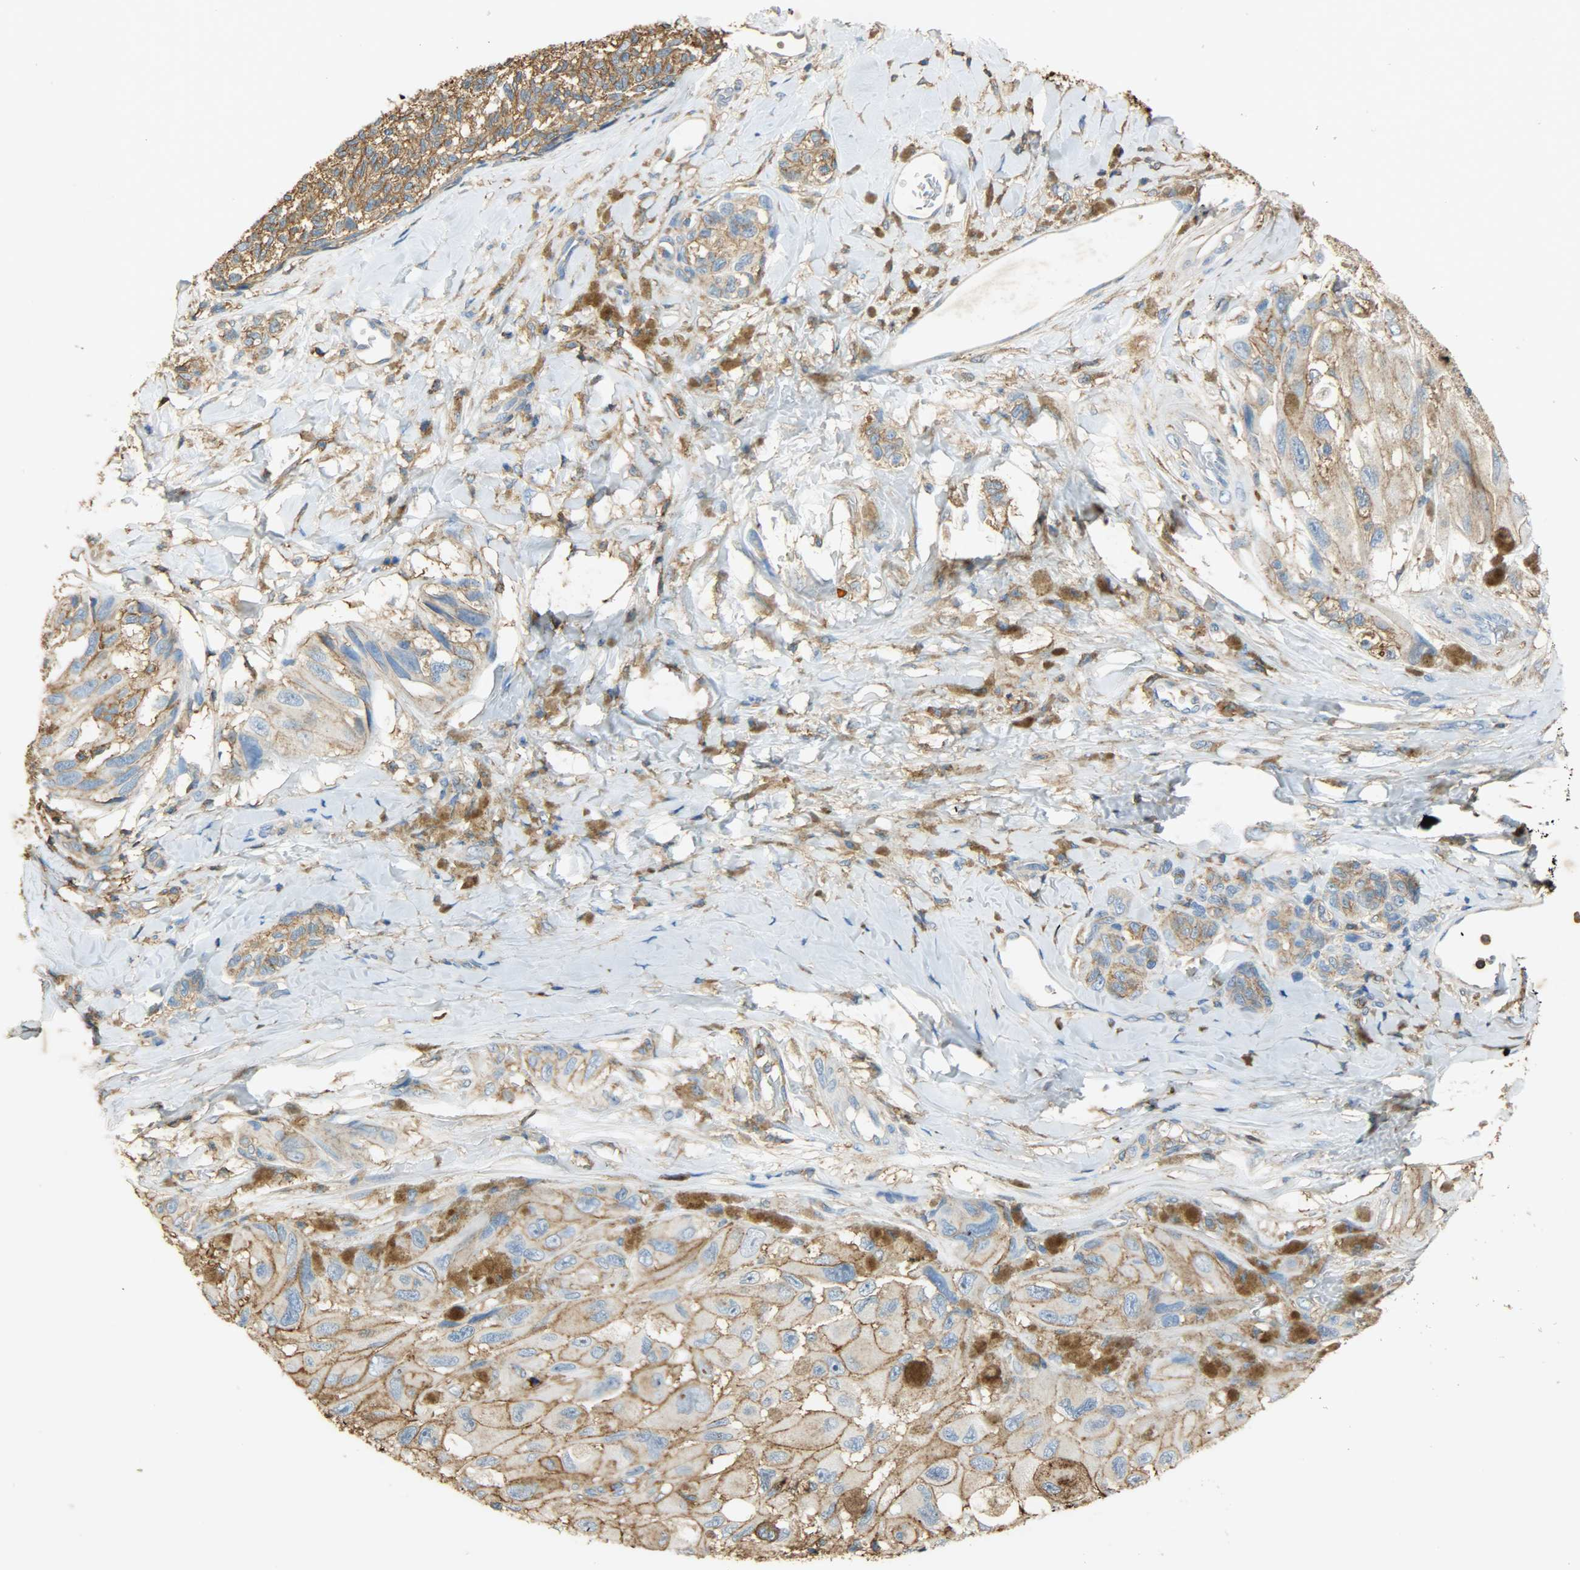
{"staining": {"intensity": "moderate", "quantity": ">75%", "location": "cytoplasmic/membranous"}, "tissue": "melanoma", "cell_type": "Tumor cells", "image_type": "cancer", "snomed": [{"axis": "morphology", "description": "Malignant melanoma, NOS"}, {"axis": "topography", "description": "Skin"}], "caption": "An image showing moderate cytoplasmic/membranous expression in about >75% of tumor cells in malignant melanoma, as visualized by brown immunohistochemical staining.", "gene": "ANXA6", "patient": {"sex": "female", "age": 73}}